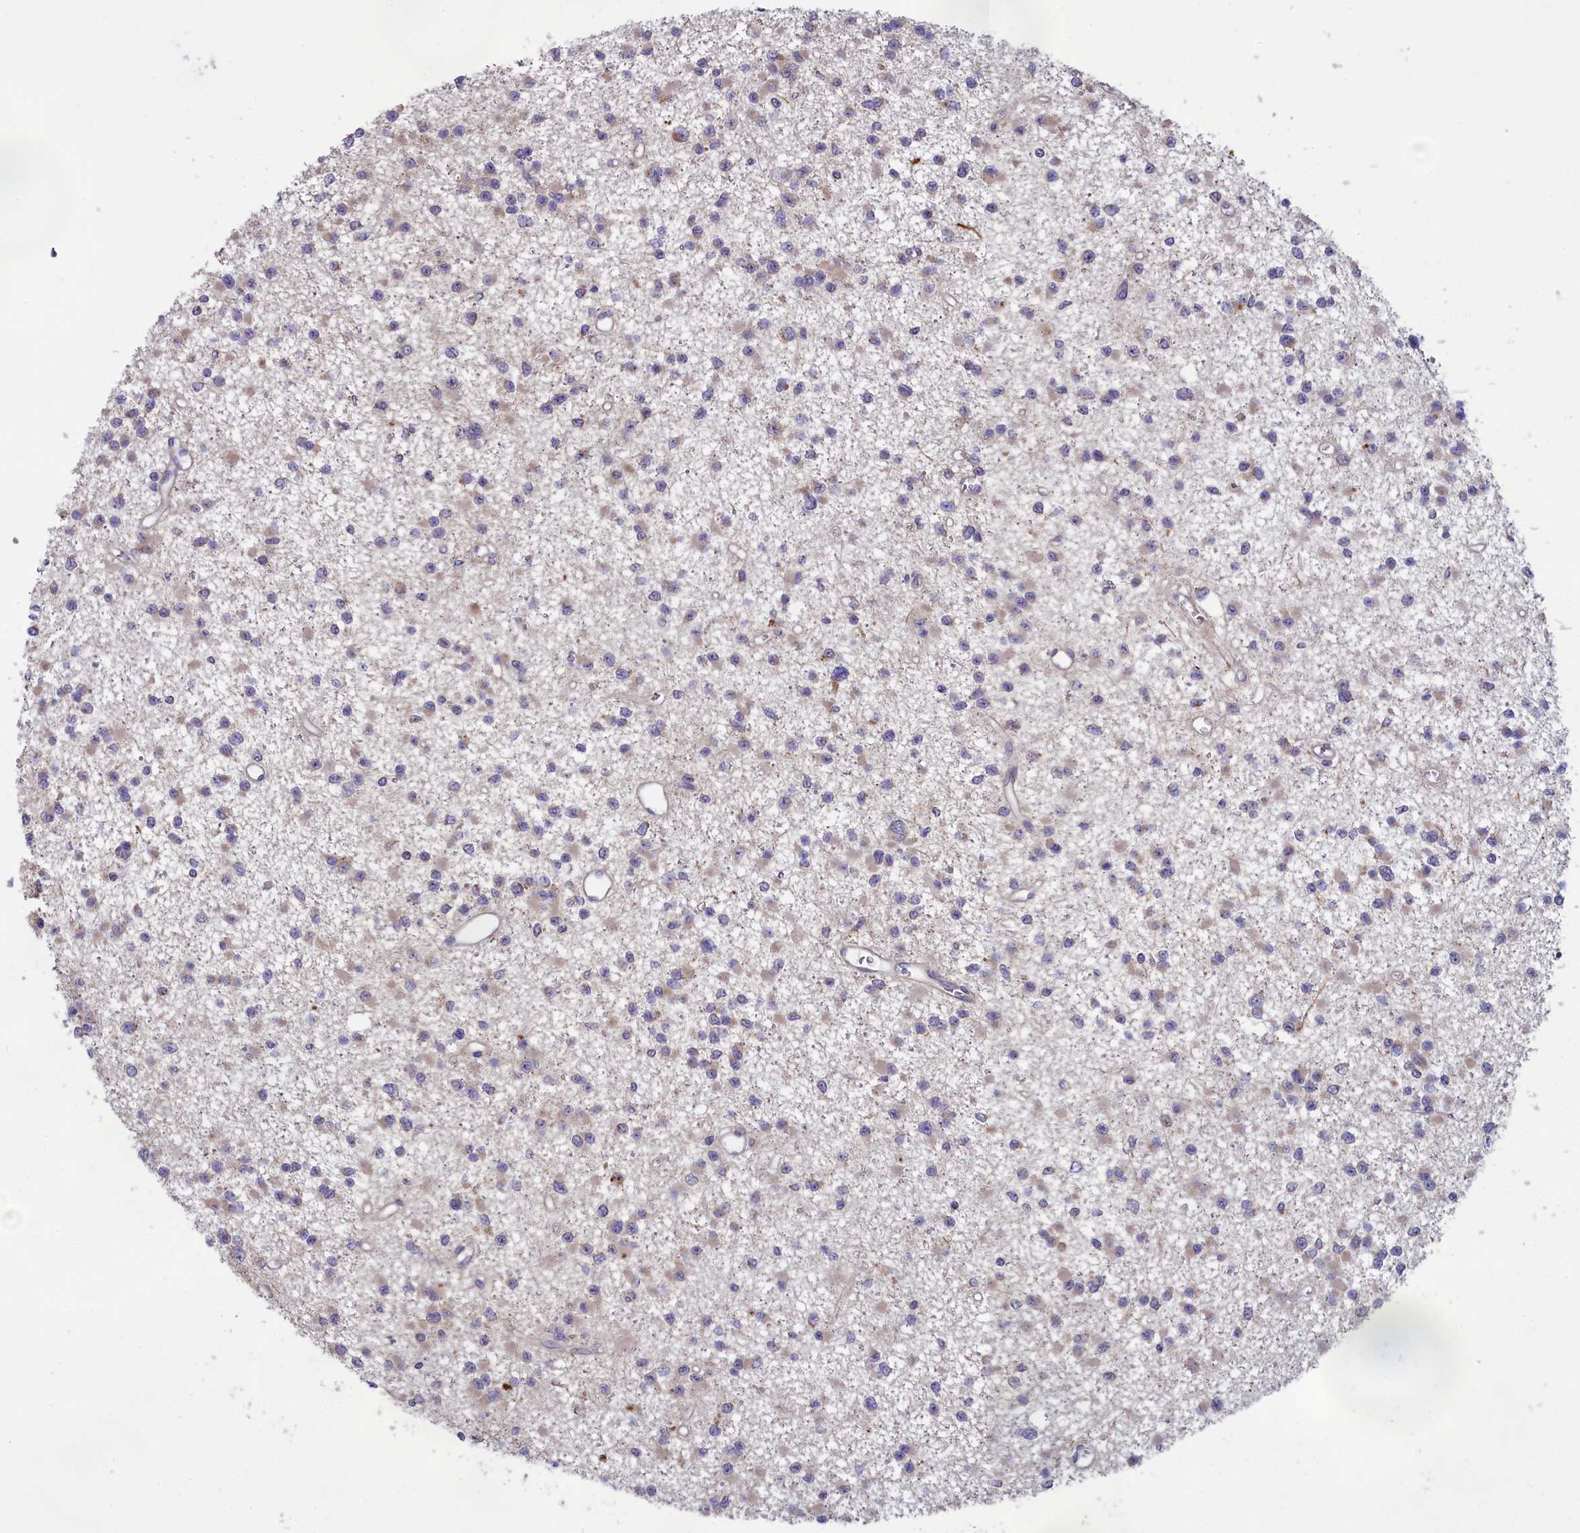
{"staining": {"intensity": "negative", "quantity": "none", "location": "none"}, "tissue": "glioma", "cell_type": "Tumor cells", "image_type": "cancer", "snomed": [{"axis": "morphology", "description": "Glioma, malignant, Low grade"}, {"axis": "topography", "description": "Brain"}], "caption": "Malignant glioma (low-grade) was stained to show a protein in brown. There is no significant staining in tumor cells.", "gene": "BLTP2", "patient": {"sex": "female", "age": 22}}